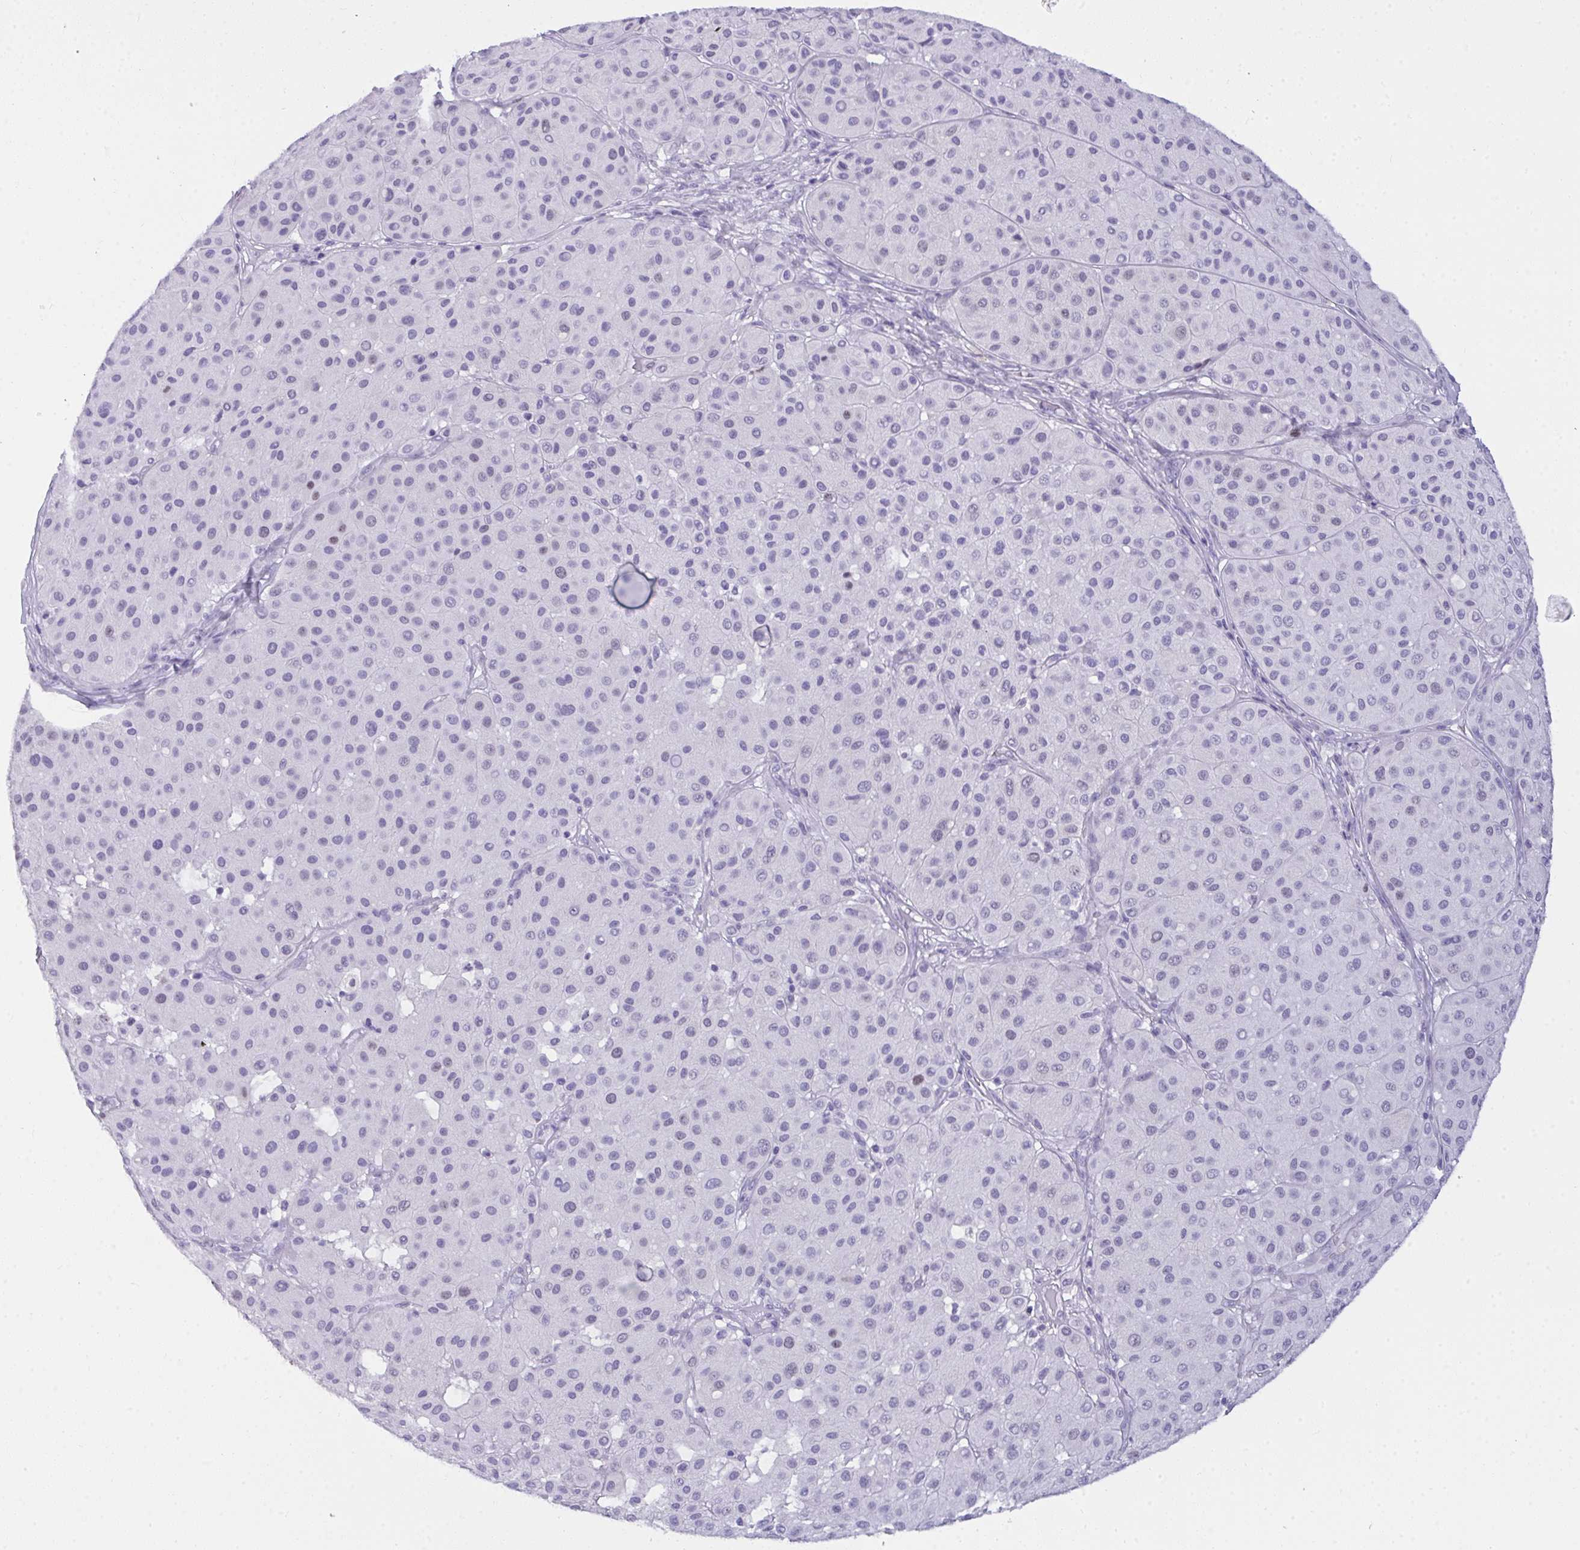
{"staining": {"intensity": "negative", "quantity": "none", "location": "none"}, "tissue": "melanoma", "cell_type": "Tumor cells", "image_type": "cancer", "snomed": [{"axis": "morphology", "description": "Malignant melanoma, Metastatic site"}, {"axis": "topography", "description": "Smooth muscle"}], "caption": "The IHC photomicrograph has no significant positivity in tumor cells of malignant melanoma (metastatic site) tissue.", "gene": "SUZ12", "patient": {"sex": "male", "age": 41}}